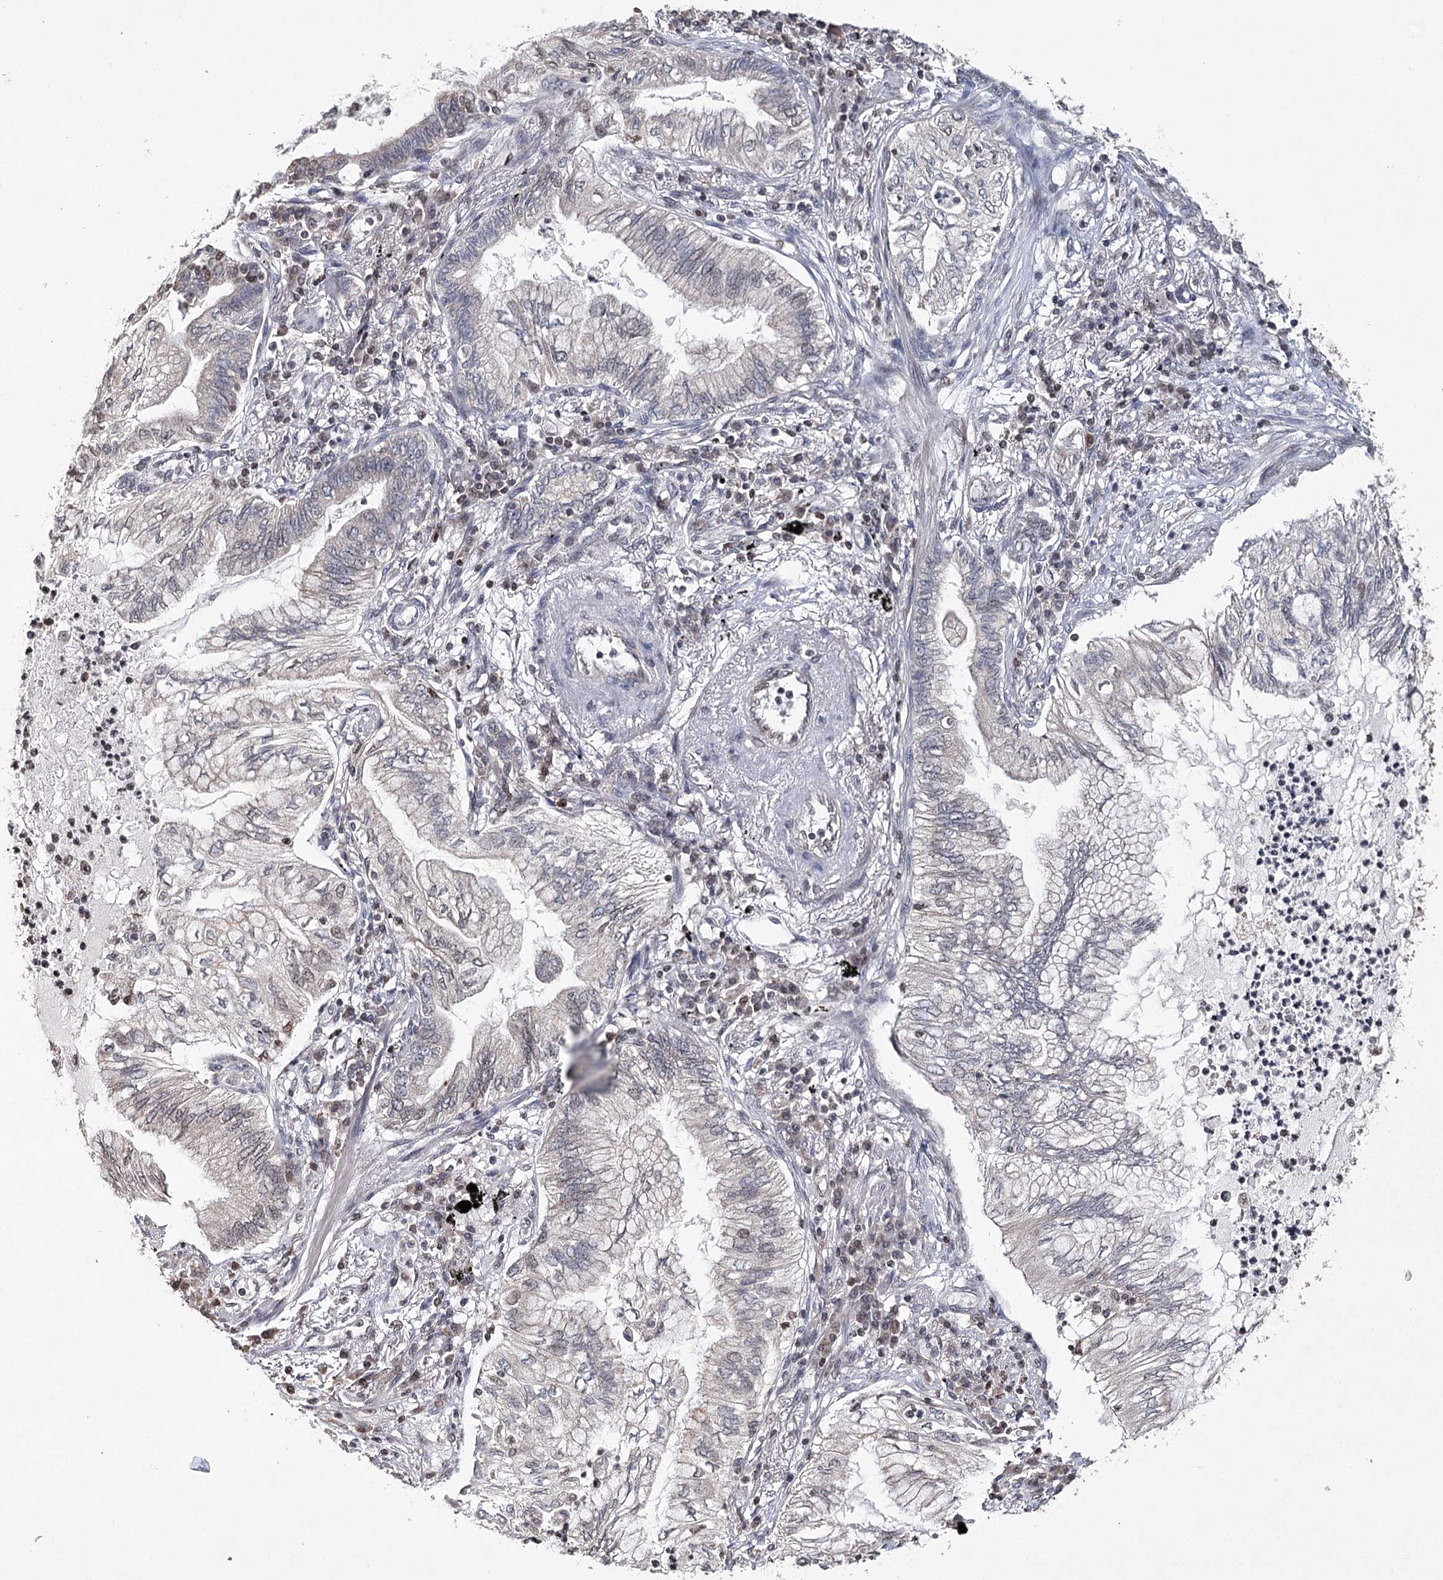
{"staining": {"intensity": "weak", "quantity": "<25%", "location": "cytoplasmic/membranous,nuclear"}, "tissue": "lung cancer", "cell_type": "Tumor cells", "image_type": "cancer", "snomed": [{"axis": "morphology", "description": "Normal tissue, NOS"}, {"axis": "morphology", "description": "Adenocarcinoma, NOS"}, {"axis": "topography", "description": "Bronchus"}, {"axis": "topography", "description": "Lung"}], "caption": "Tumor cells are negative for brown protein staining in adenocarcinoma (lung).", "gene": "ICOS", "patient": {"sex": "female", "age": 70}}